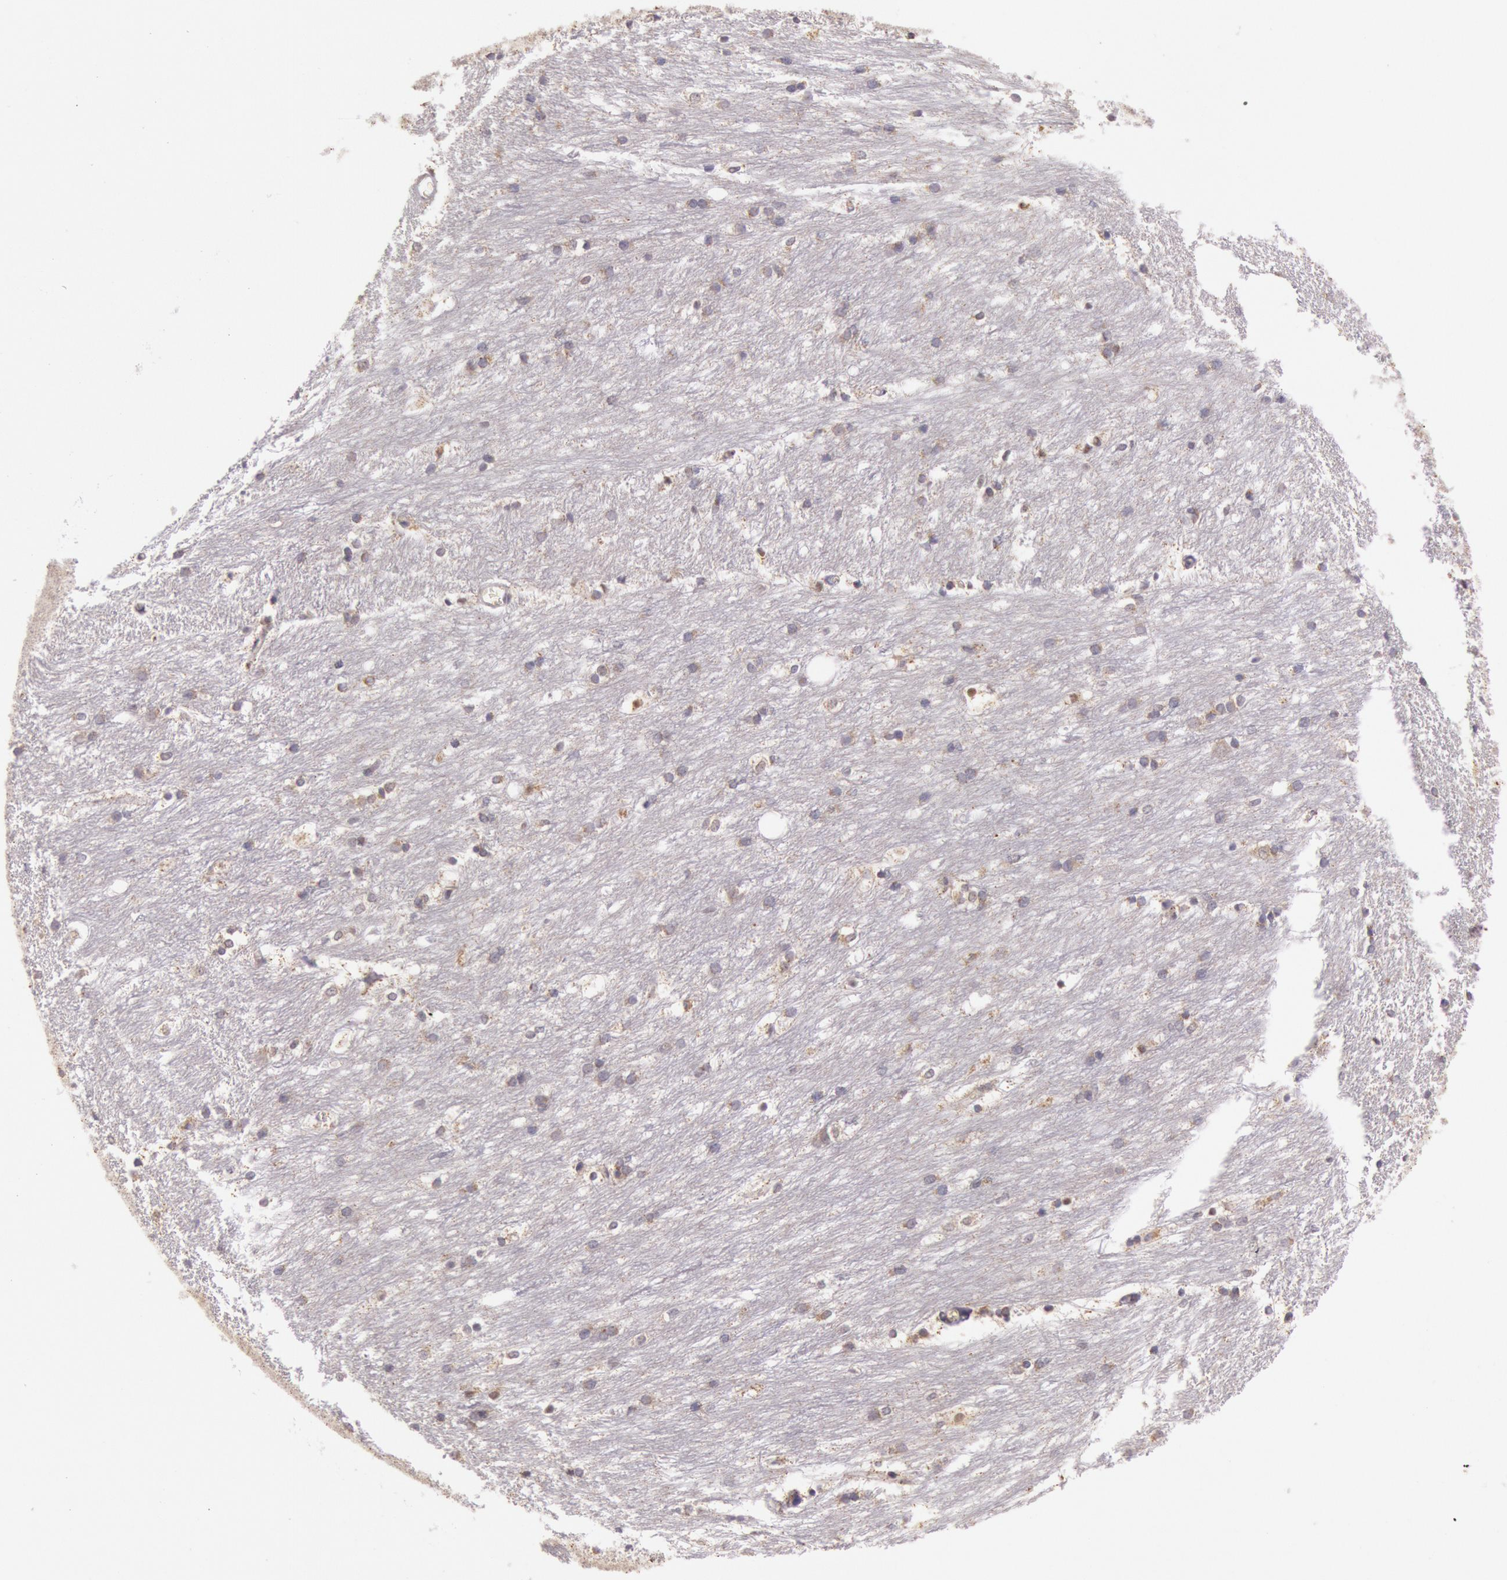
{"staining": {"intensity": "moderate", "quantity": ">75%", "location": "cytoplasmic/membranous,nuclear"}, "tissue": "caudate", "cell_type": "Glial cells", "image_type": "normal", "snomed": [{"axis": "morphology", "description": "Normal tissue, NOS"}, {"axis": "topography", "description": "Lateral ventricle wall"}], "caption": "Immunohistochemistry (IHC) micrograph of normal caudate stained for a protein (brown), which shows medium levels of moderate cytoplasmic/membranous,nuclear staining in about >75% of glial cells.", "gene": "CDK16", "patient": {"sex": "female", "age": 19}}